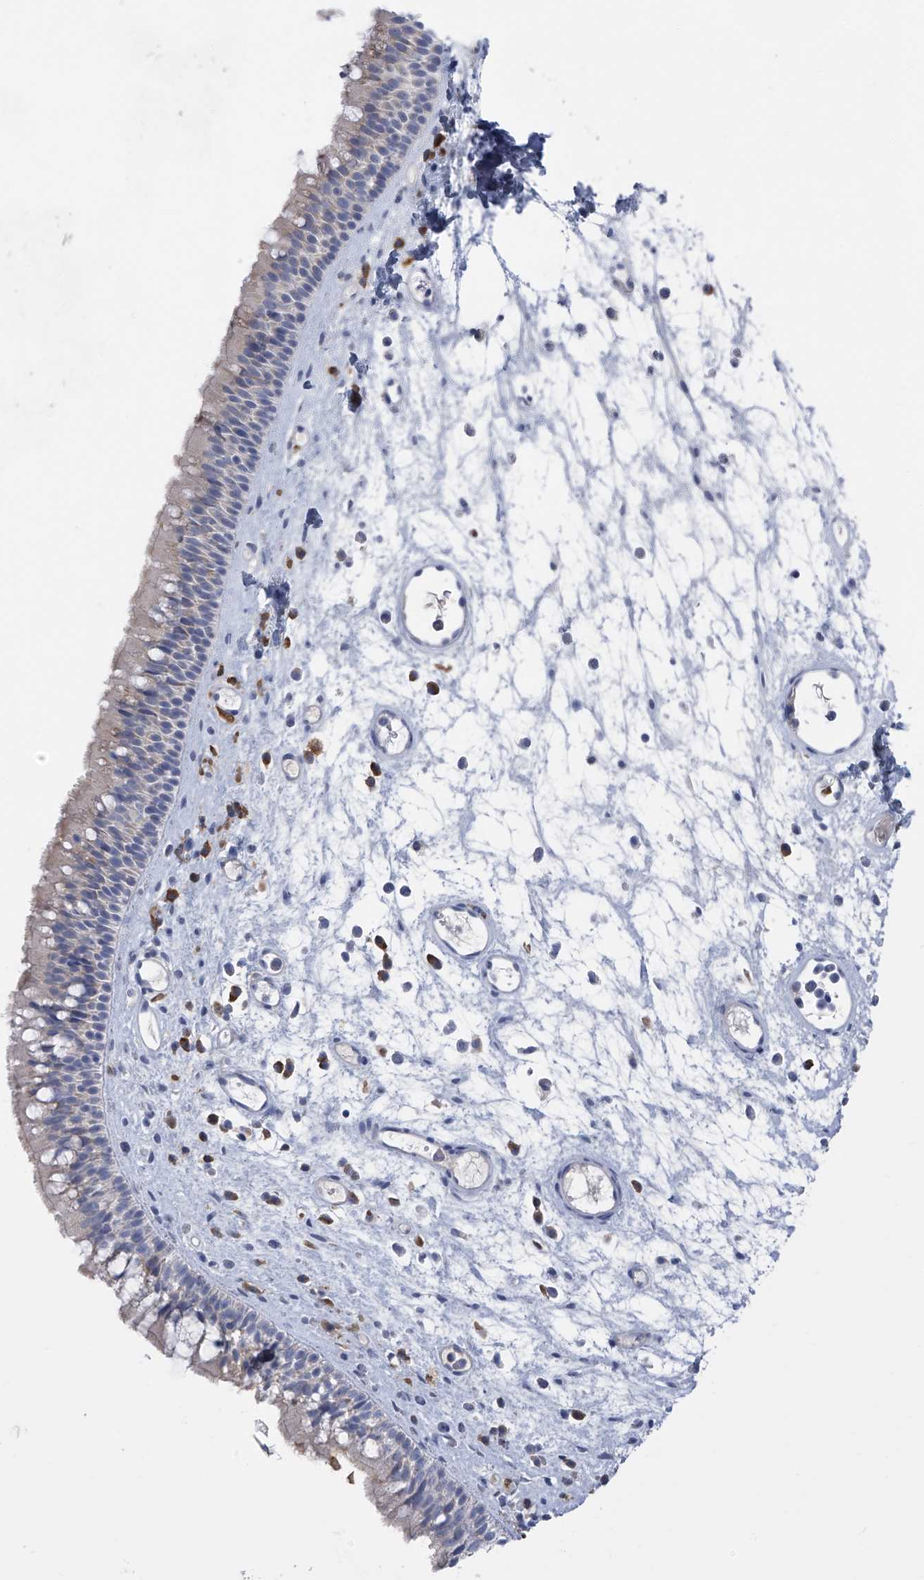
{"staining": {"intensity": "moderate", "quantity": "25%-75%", "location": "cytoplasmic/membranous"}, "tissue": "nasopharynx", "cell_type": "Respiratory epithelial cells", "image_type": "normal", "snomed": [{"axis": "morphology", "description": "Normal tissue, NOS"}, {"axis": "morphology", "description": "Inflammation, NOS"}, {"axis": "morphology", "description": "Malignant melanoma, Metastatic site"}, {"axis": "topography", "description": "Nasopharynx"}], "caption": "This is an image of immunohistochemistry (IHC) staining of normal nasopharynx, which shows moderate staining in the cytoplasmic/membranous of respiratory epithelial cells.", "gene": "SLCO4A1", "patient": {"sex": "male", "age": 70}}